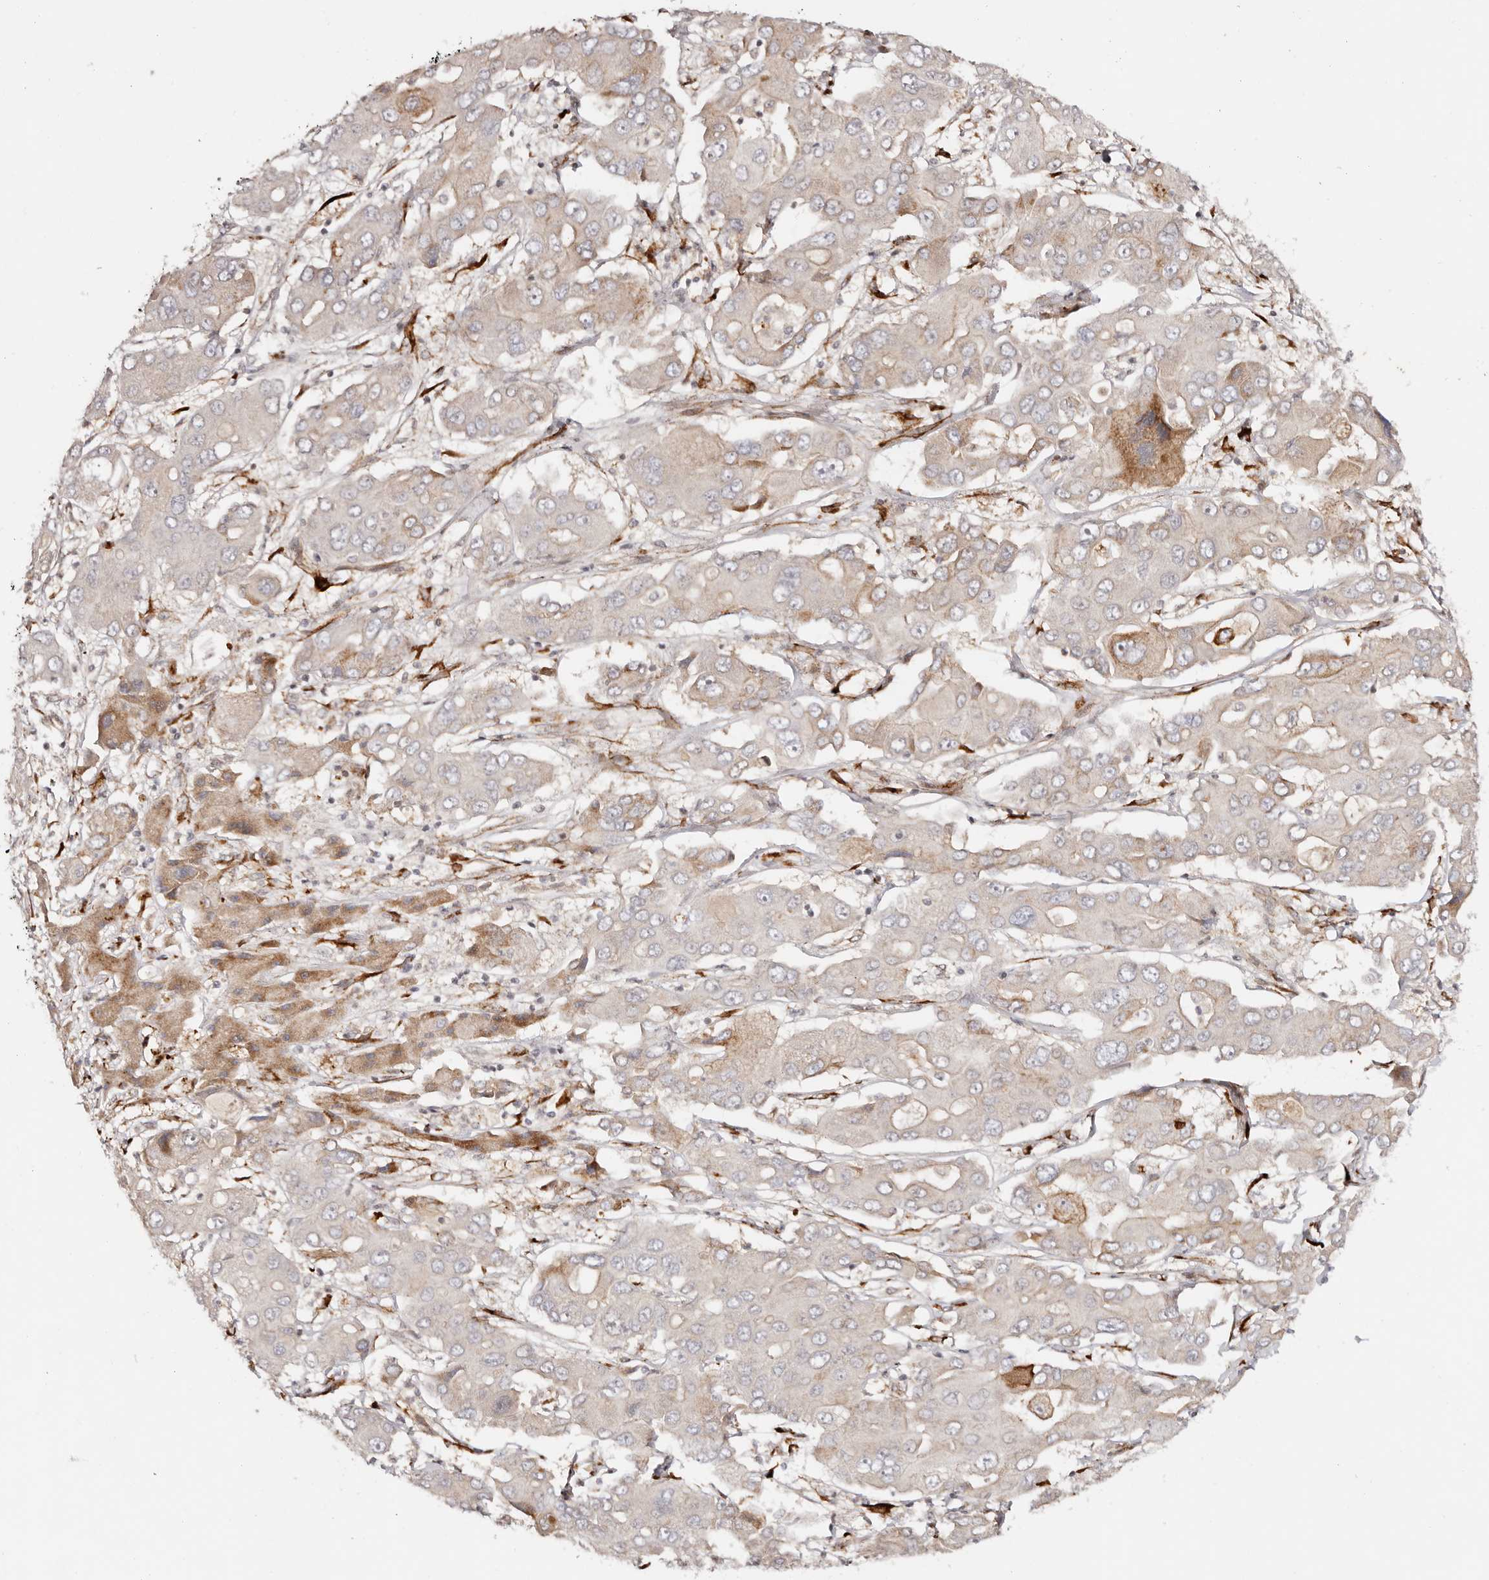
{"staining": {"intensity": "moderate", "quantity": "<25%", "location": "cytoplasmic/membranous"}, "tissue": "liver cancer", "cell_type": "Tumor cells", "image_type": "cancer", "snomed": [{"axis": "morphology", "description": "Cholangiocarcinoma"}, {"axis": "topography", "description": "Liver"}], "caption": "The photomicrograph reveals a brown stain indicating the presence of a protein in the cytoplasmic/membranous of tumor cells in liver cancer.", "gene": "BCL2L15", "patient": {"sex": "male", "age": 67}}